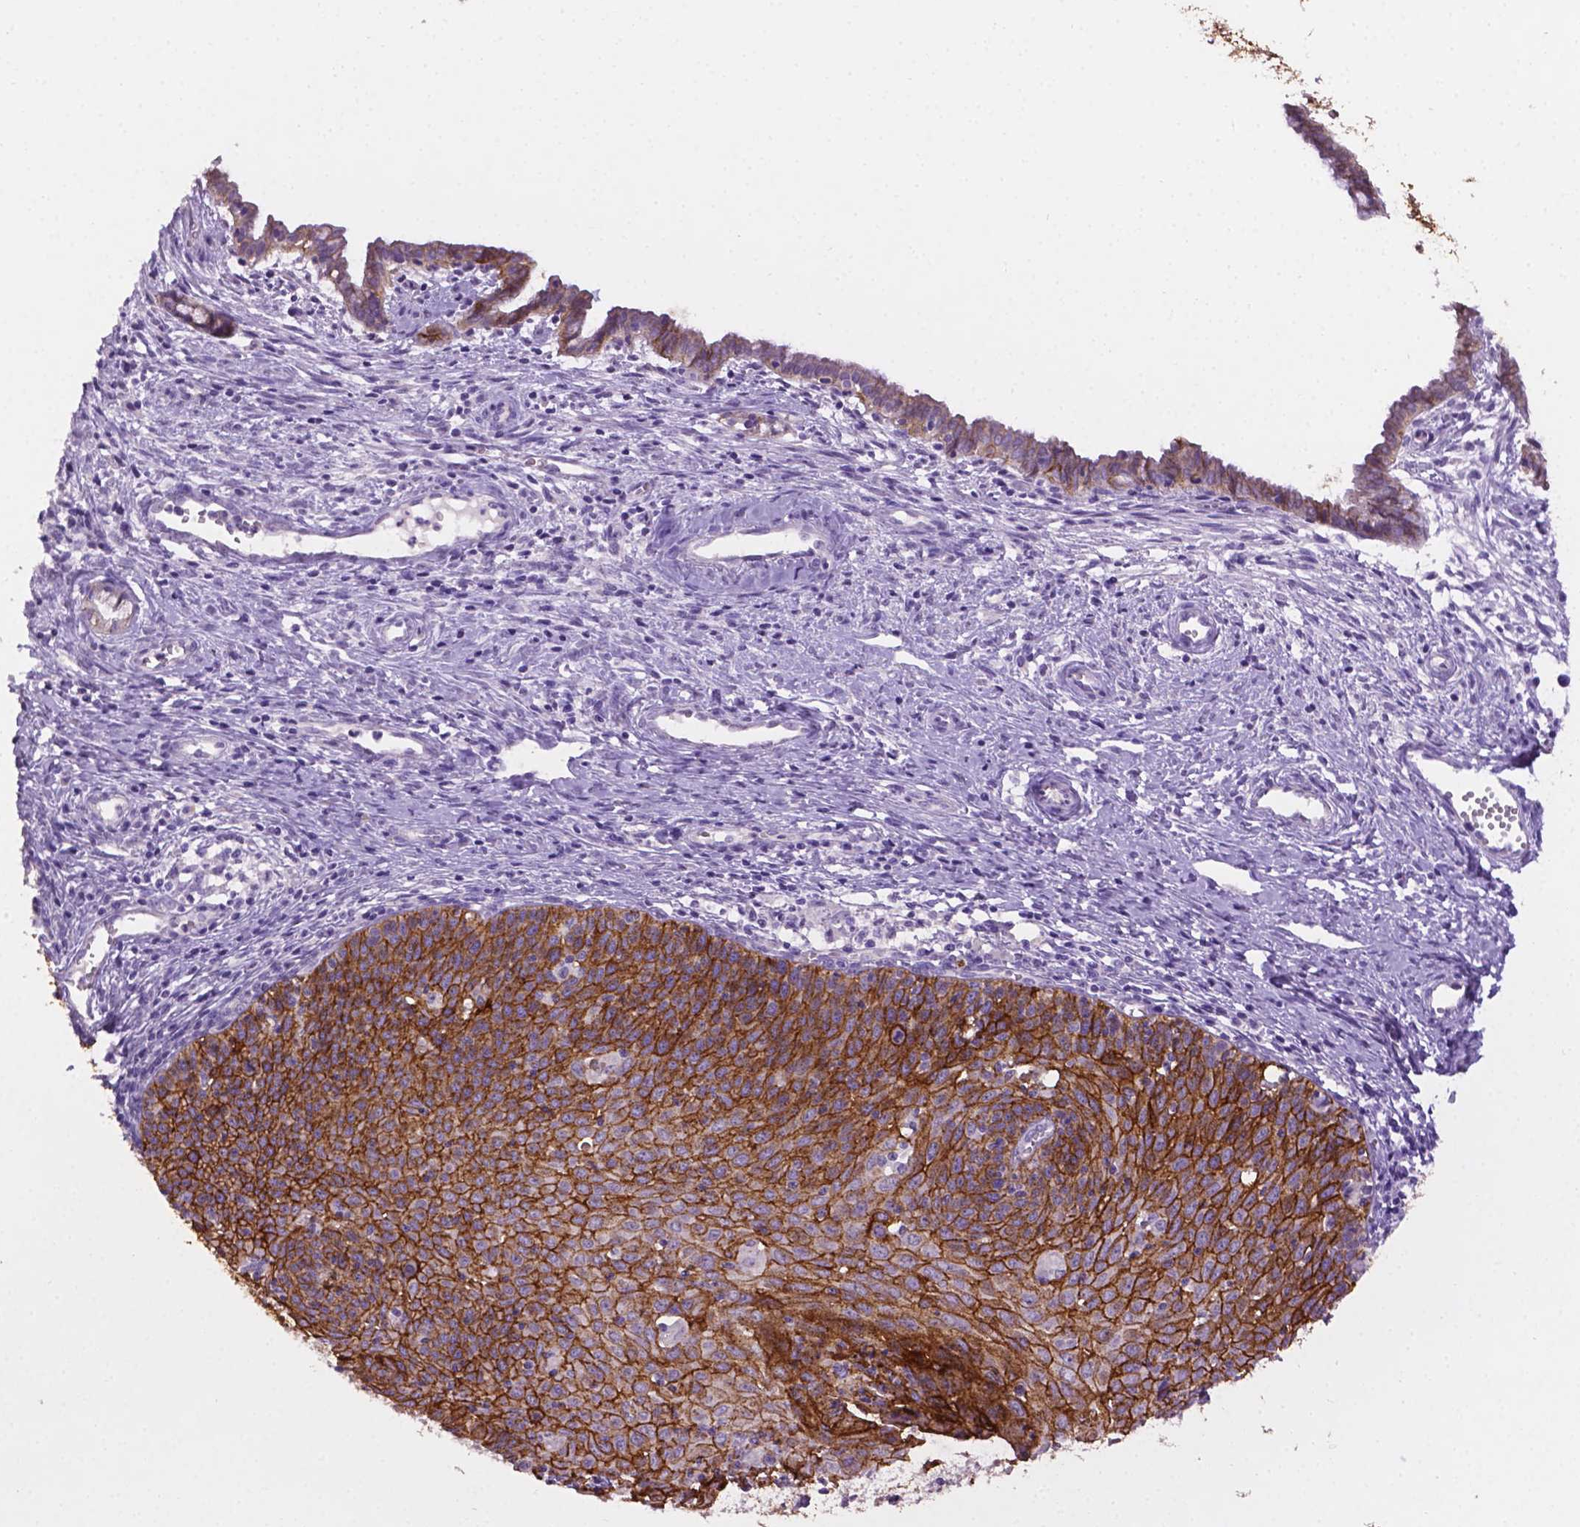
{"staining": {"intensity": "strong", "quantity": "25%-75%", "location": "cytoplasmic/membranous"}, "tissue": "cervical cancer", "cell_type": "Tumor cells", "image_type": "cancer", "snomed": [{"axis": "morphology", "description": "Squamous cell carcinoma, NOS"}, {"axis": "topography", "description": "Cervix"}], "caption": "Protein expression analysis of human cervical cancer (squamous cell carcinoma) reveals strong cytoplasmic/membranous staining in about 25%-75% of tumor cells.", "gene": "TACSTD2", "patient": {"sex": "female", "age": 38}}